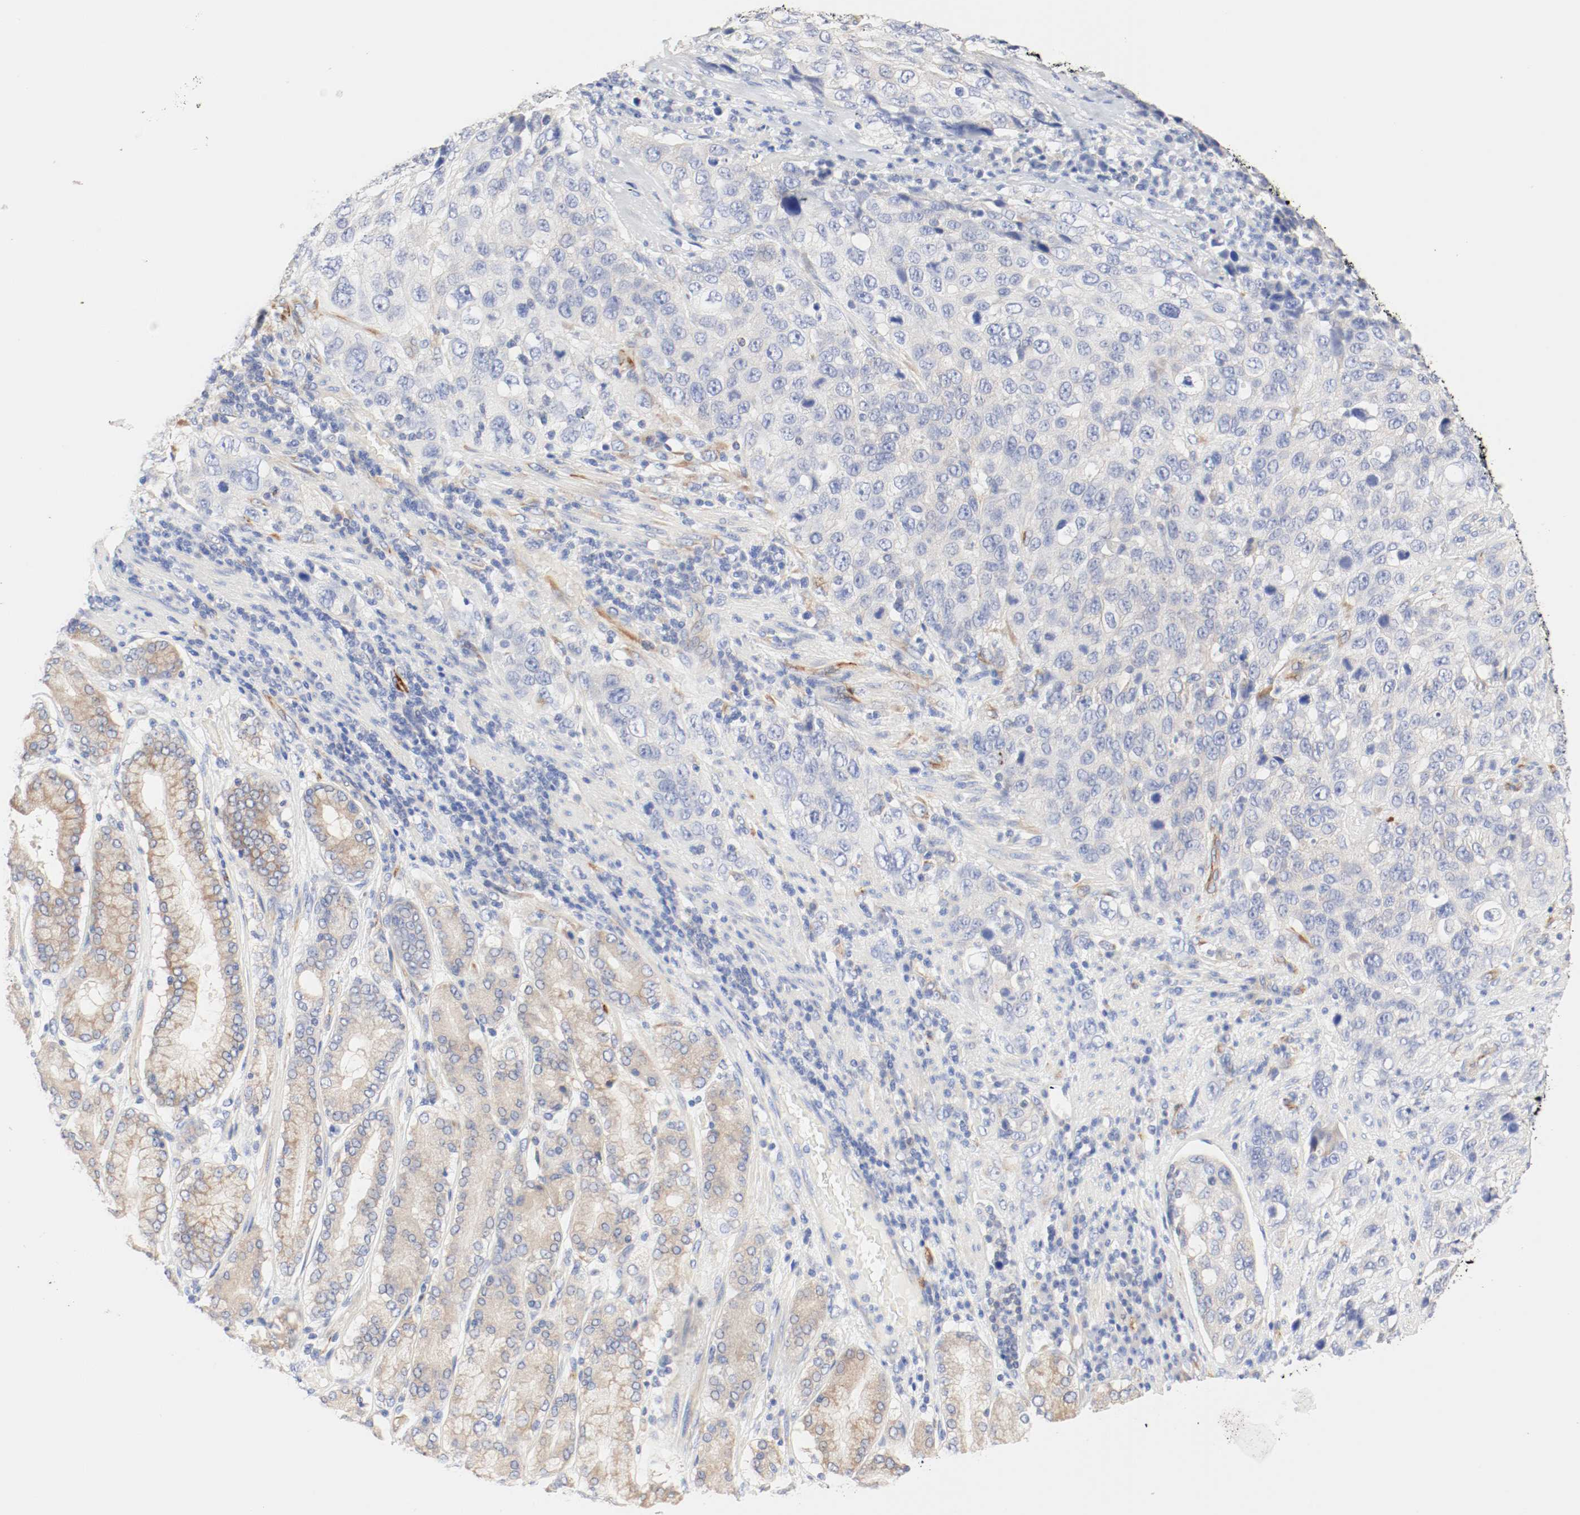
{"staining": {"intensity": "weak", "quantity": "<25%", "location": "cytoplasmic/membranous"}, "tissue": "stomach cancer", "cell_type": "Tumor cells", "image_type": "cancer", "snomed": [{"axis": "morphology", "description": "Normal tissue, NOS"}, {"axis": "morphology", "description": "Adenocarcinoma, NOS"}, {"axis": "topography", "description": "Stomach"}], "caption": "This photomicrograph is of adenocarcinoma (stomach) stained with immunohistochemistry (IHC) to label a protein in brown with the nuclei are counter-stained blue. There is no positivity in tumor cells. (DAB immunohistochemistry, high magnification).", "gene": "GIT1", "patient": {"sex": "male", "age": 48}}